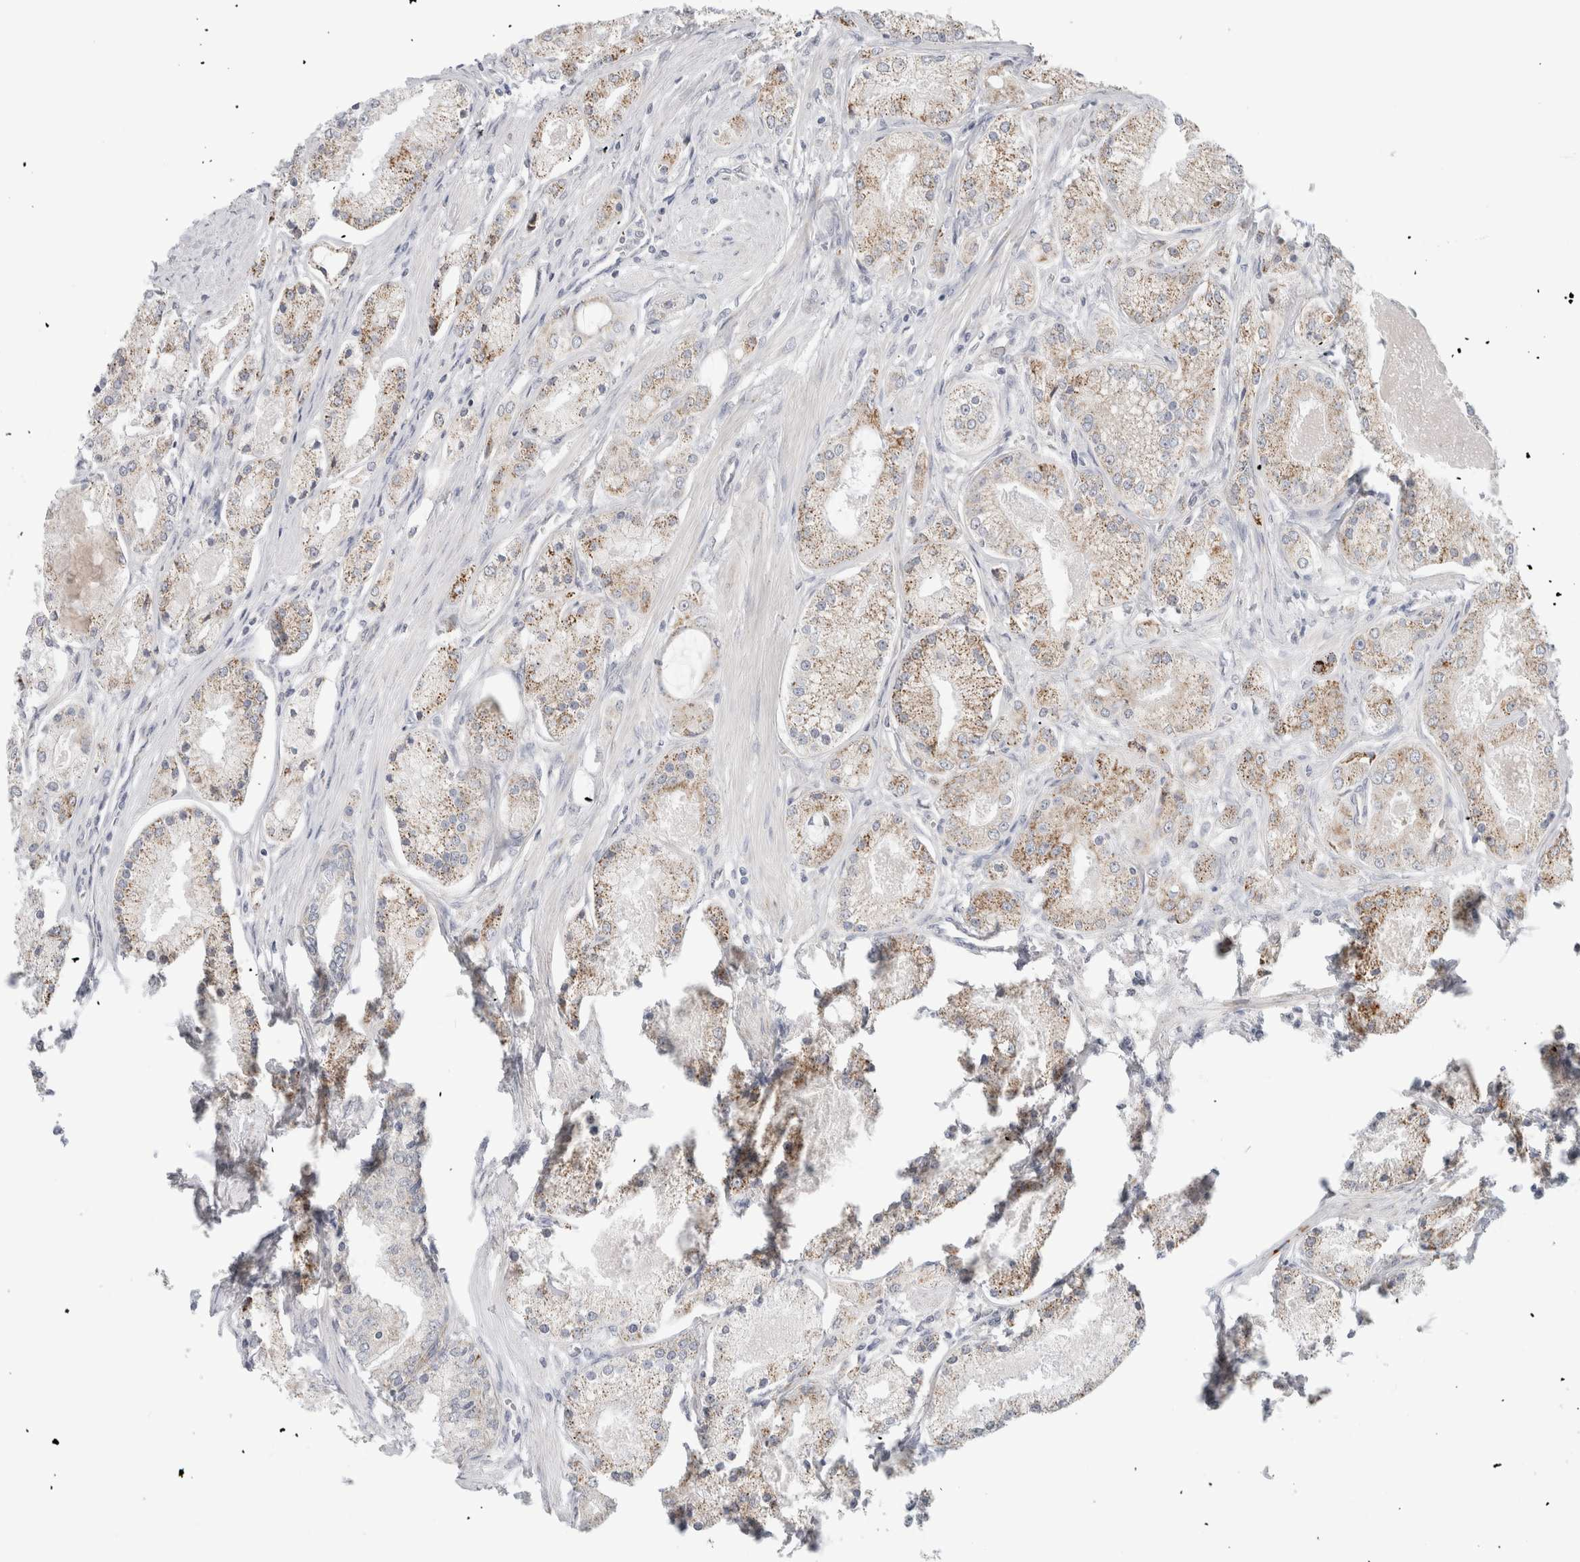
{"staining": {"intensity": "moderate", "quantity": ">75%", "location": "cytoplasmic/membranous"}, "tissue": "prostate cancer", "cell_type": "Tumor cells", "image_type": "cancer", "snomed": [{"axis": "morphology", "description": "Adenocarcinoma, High grade"}, {"axis": "topography", "description": "Prostate"}], "caption": "A brown stain labels moderate cytoplasmic/membranous expression of a protein in adenocarcinoma (high-grade) (prostate) tumor cells.", "gene": "FAHD1", "patient": {"sex": "male", "age": 66}}